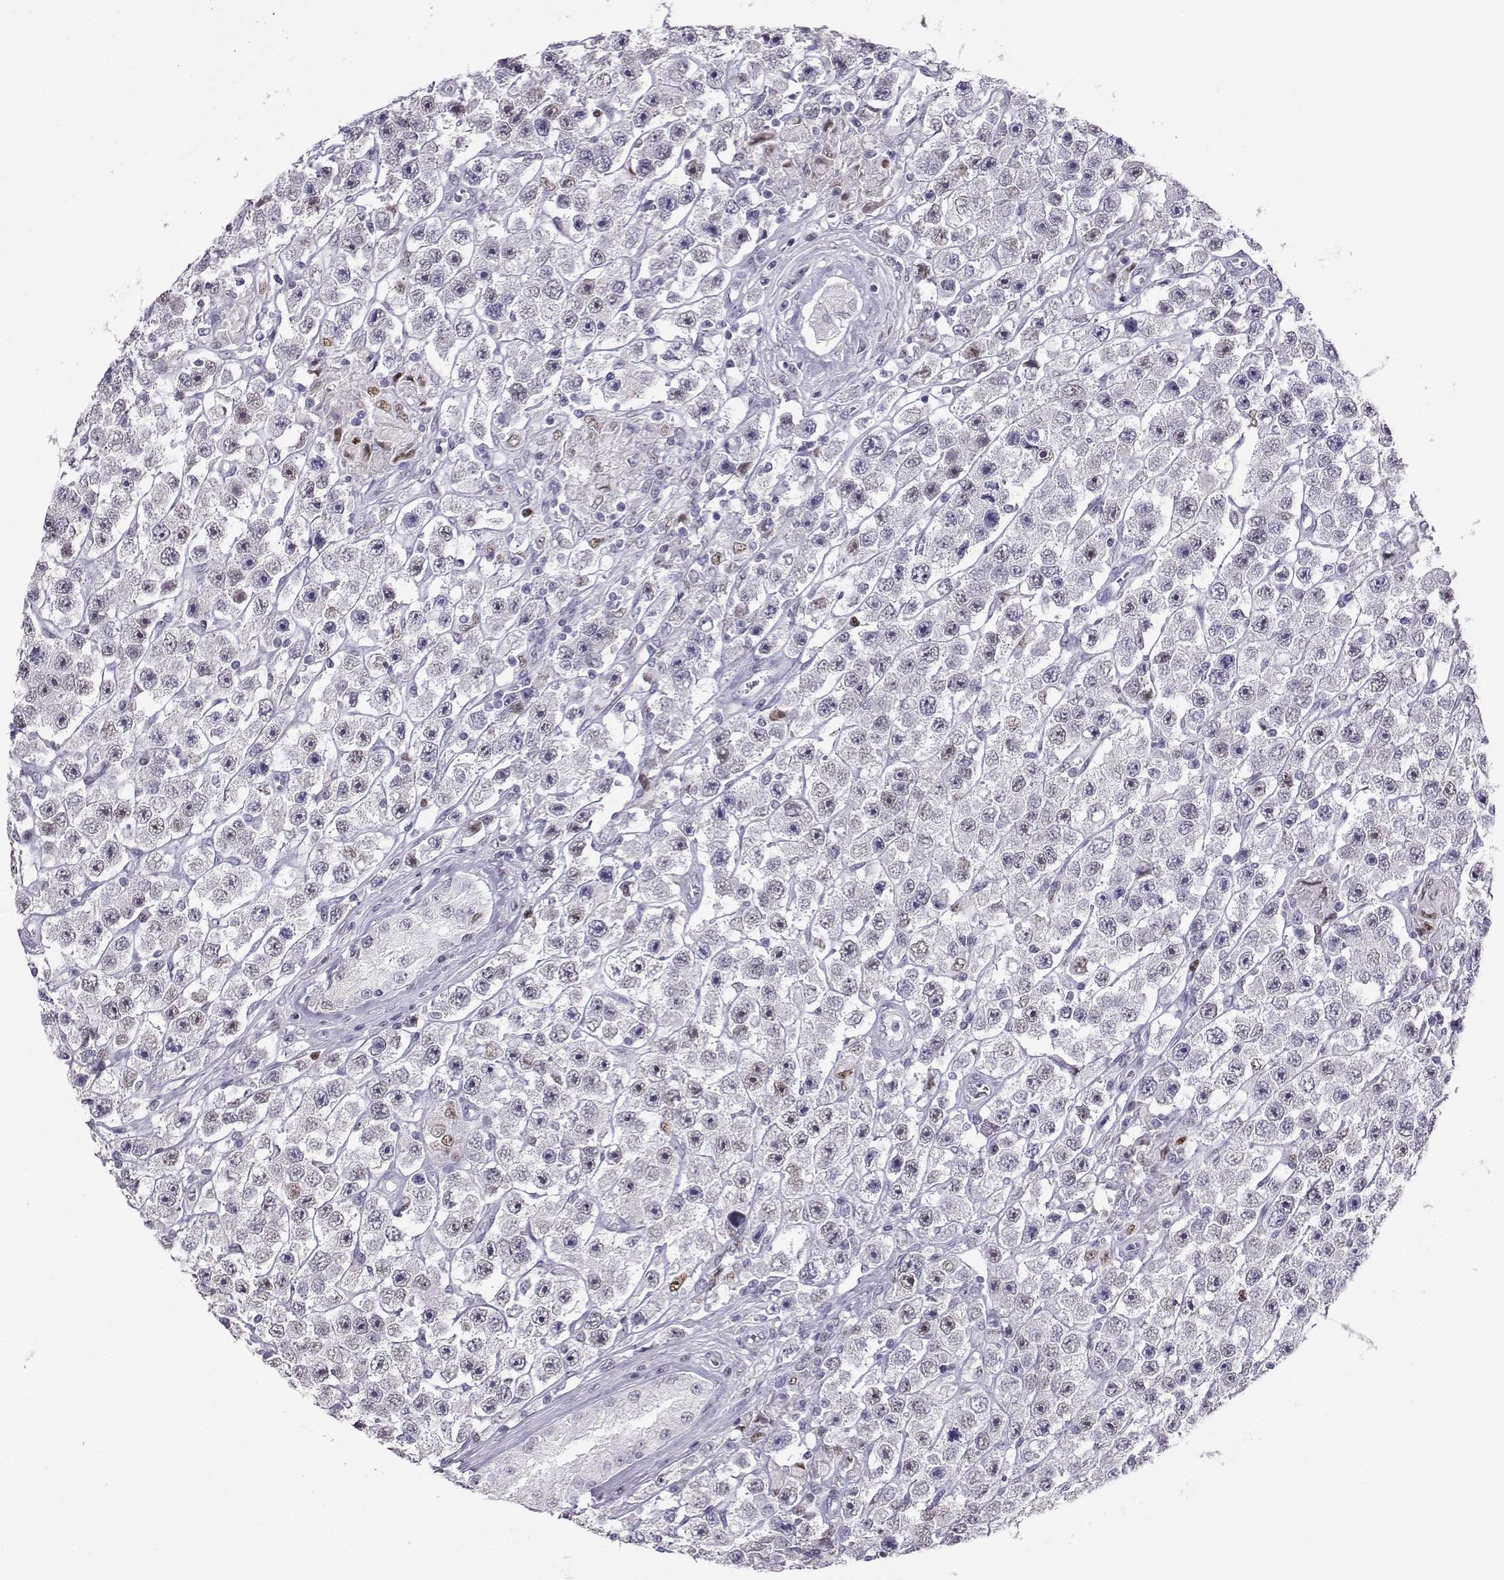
{"staining": {"intensity": "weak", "quantity": "<25%", "location": "nuclear"}, "tissue": "testis cancer", "cell_type": "Tumor cells", "image_type": "cancer", "snomed": [{"axis": "morphology", "description": "Seminoma, NOS"}, {"axis": "topography", "description": "Testis"}], "caption": "This is a photomicrograph of IHC staining of testis seminoma, which shows no expression in tumor cells.", "gene": "TEDC2", "patient": {"sex": "male", "age": 45}}